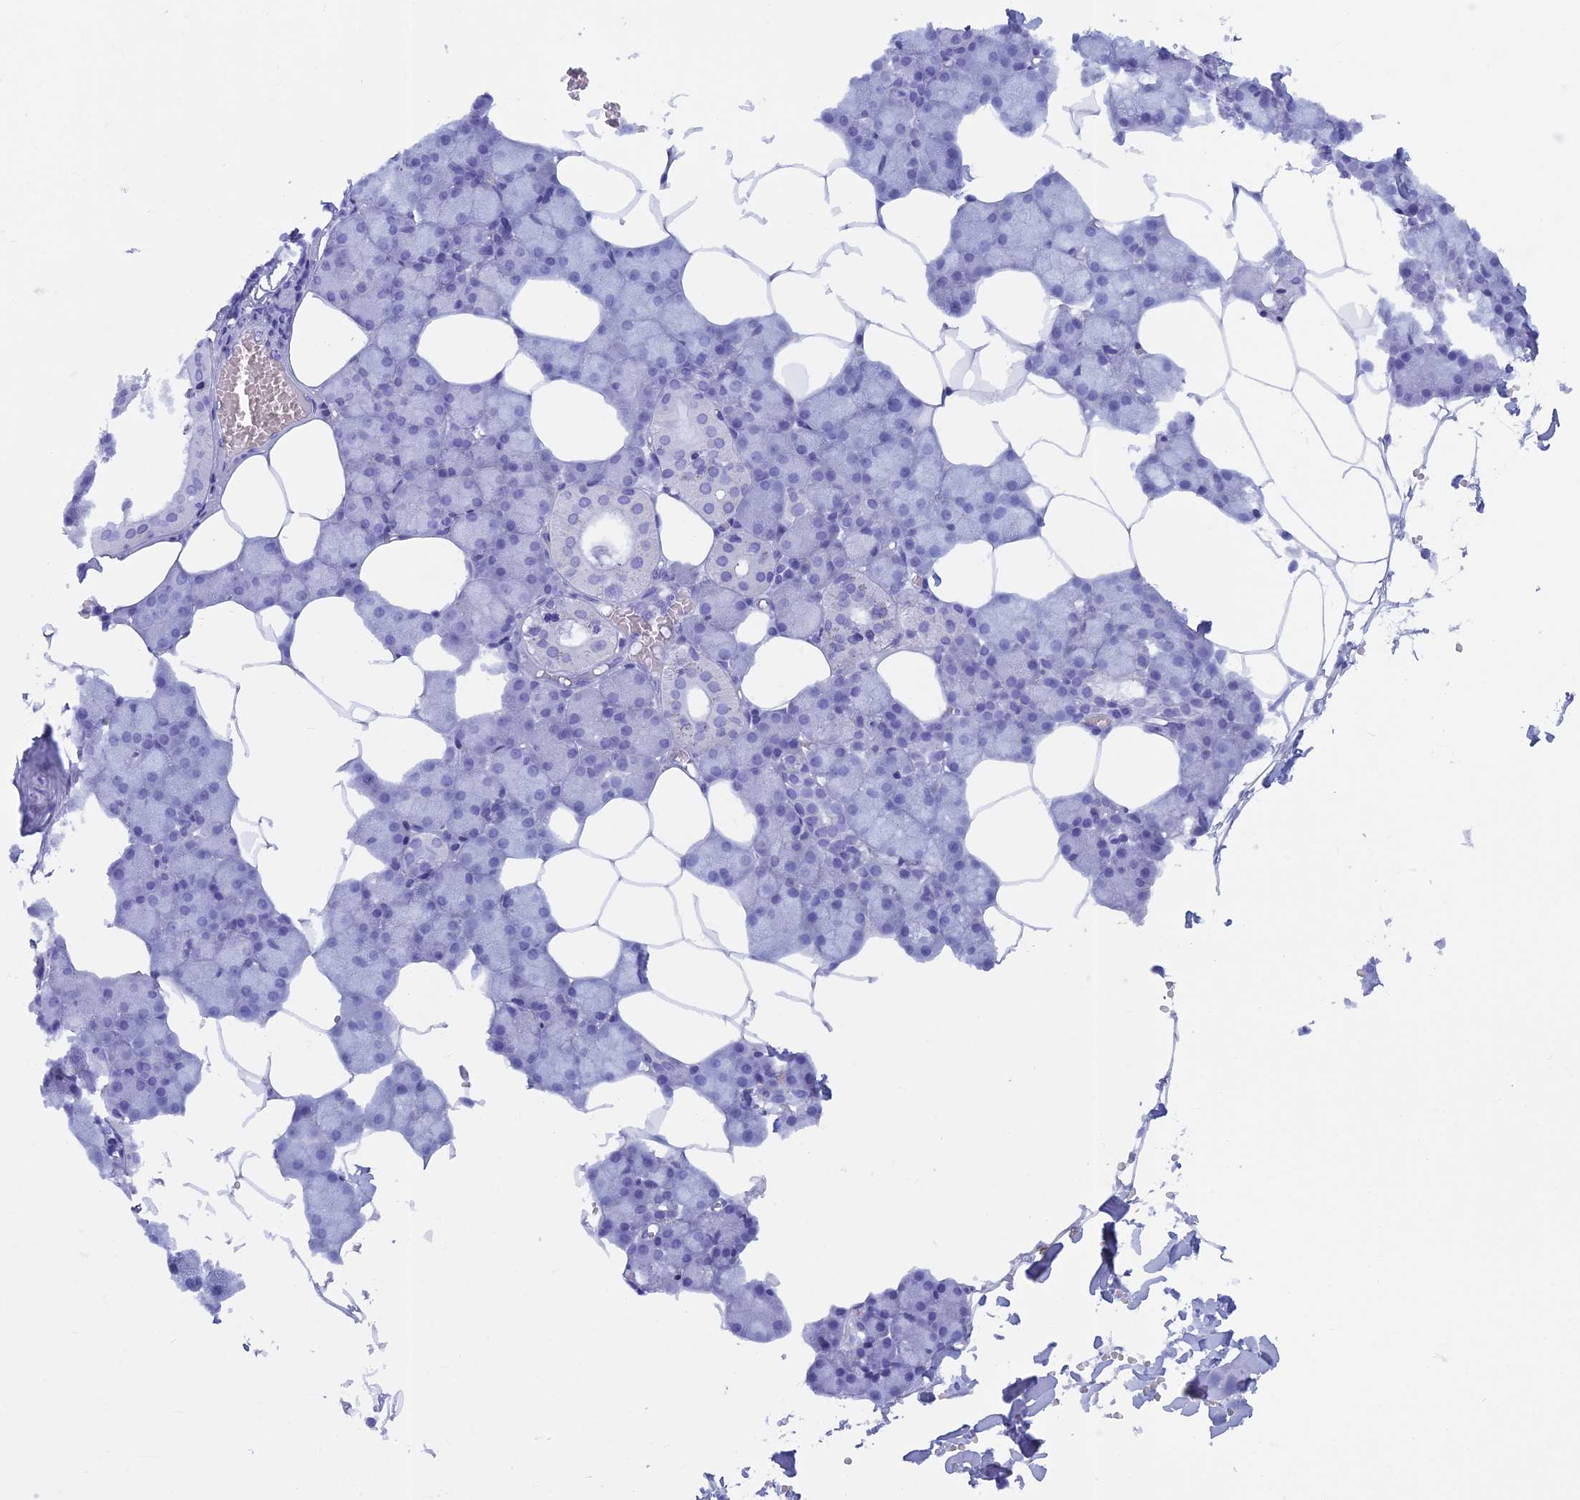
{"staining": {"intensity": "negative", "quantity": "none", "location": "none"}, "tissue": "salivary gland", "cell_type": "Glandular cells", "image_type": "normal", "snomed": [{"axis": "morphology", "description": "Normal tissue, NOS"}, {"axis": "topography", "description": "Salivary gland"}], "caption": "The image reveals no significant expression in glandular cells of salivary gland. (Immunohistochemistry, brightfield microscopy, high magnification).", "gene": "CAPS", "patient": {"sex": "male", "age": 62}}